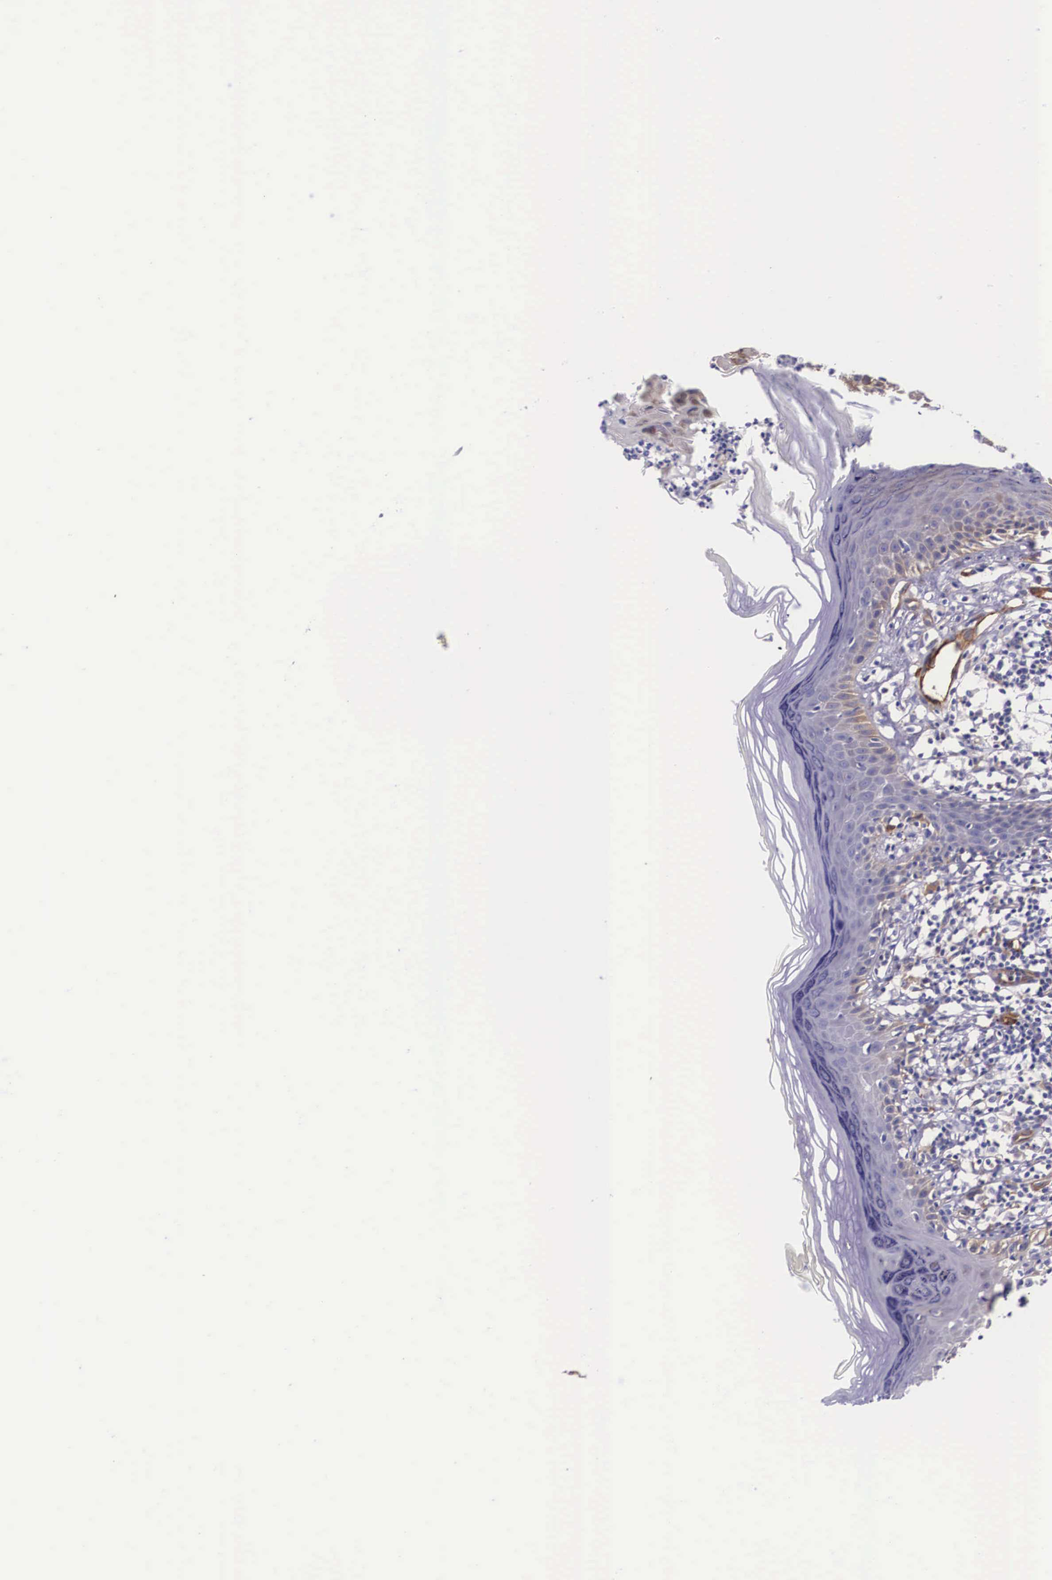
{"staining": {"intensity": "moderate", "quantity": "25%-75%", "location": "cytoplasmic/membranous"}, "tissue": "melanoma", "cell_type": "Tumor cells", "image_type": "cancer", "snomed": [{"axis": "morphology", "description": "Malignant melanoma, NOS"}, {"axis": "topography", "description": "Skin"}], "caption": "Malignant melanoma stained with a protein marker exhibits moderate staining in tumor cells.", "gene": "BCAR1", "patient": {"sex": "female", "age": 52}}